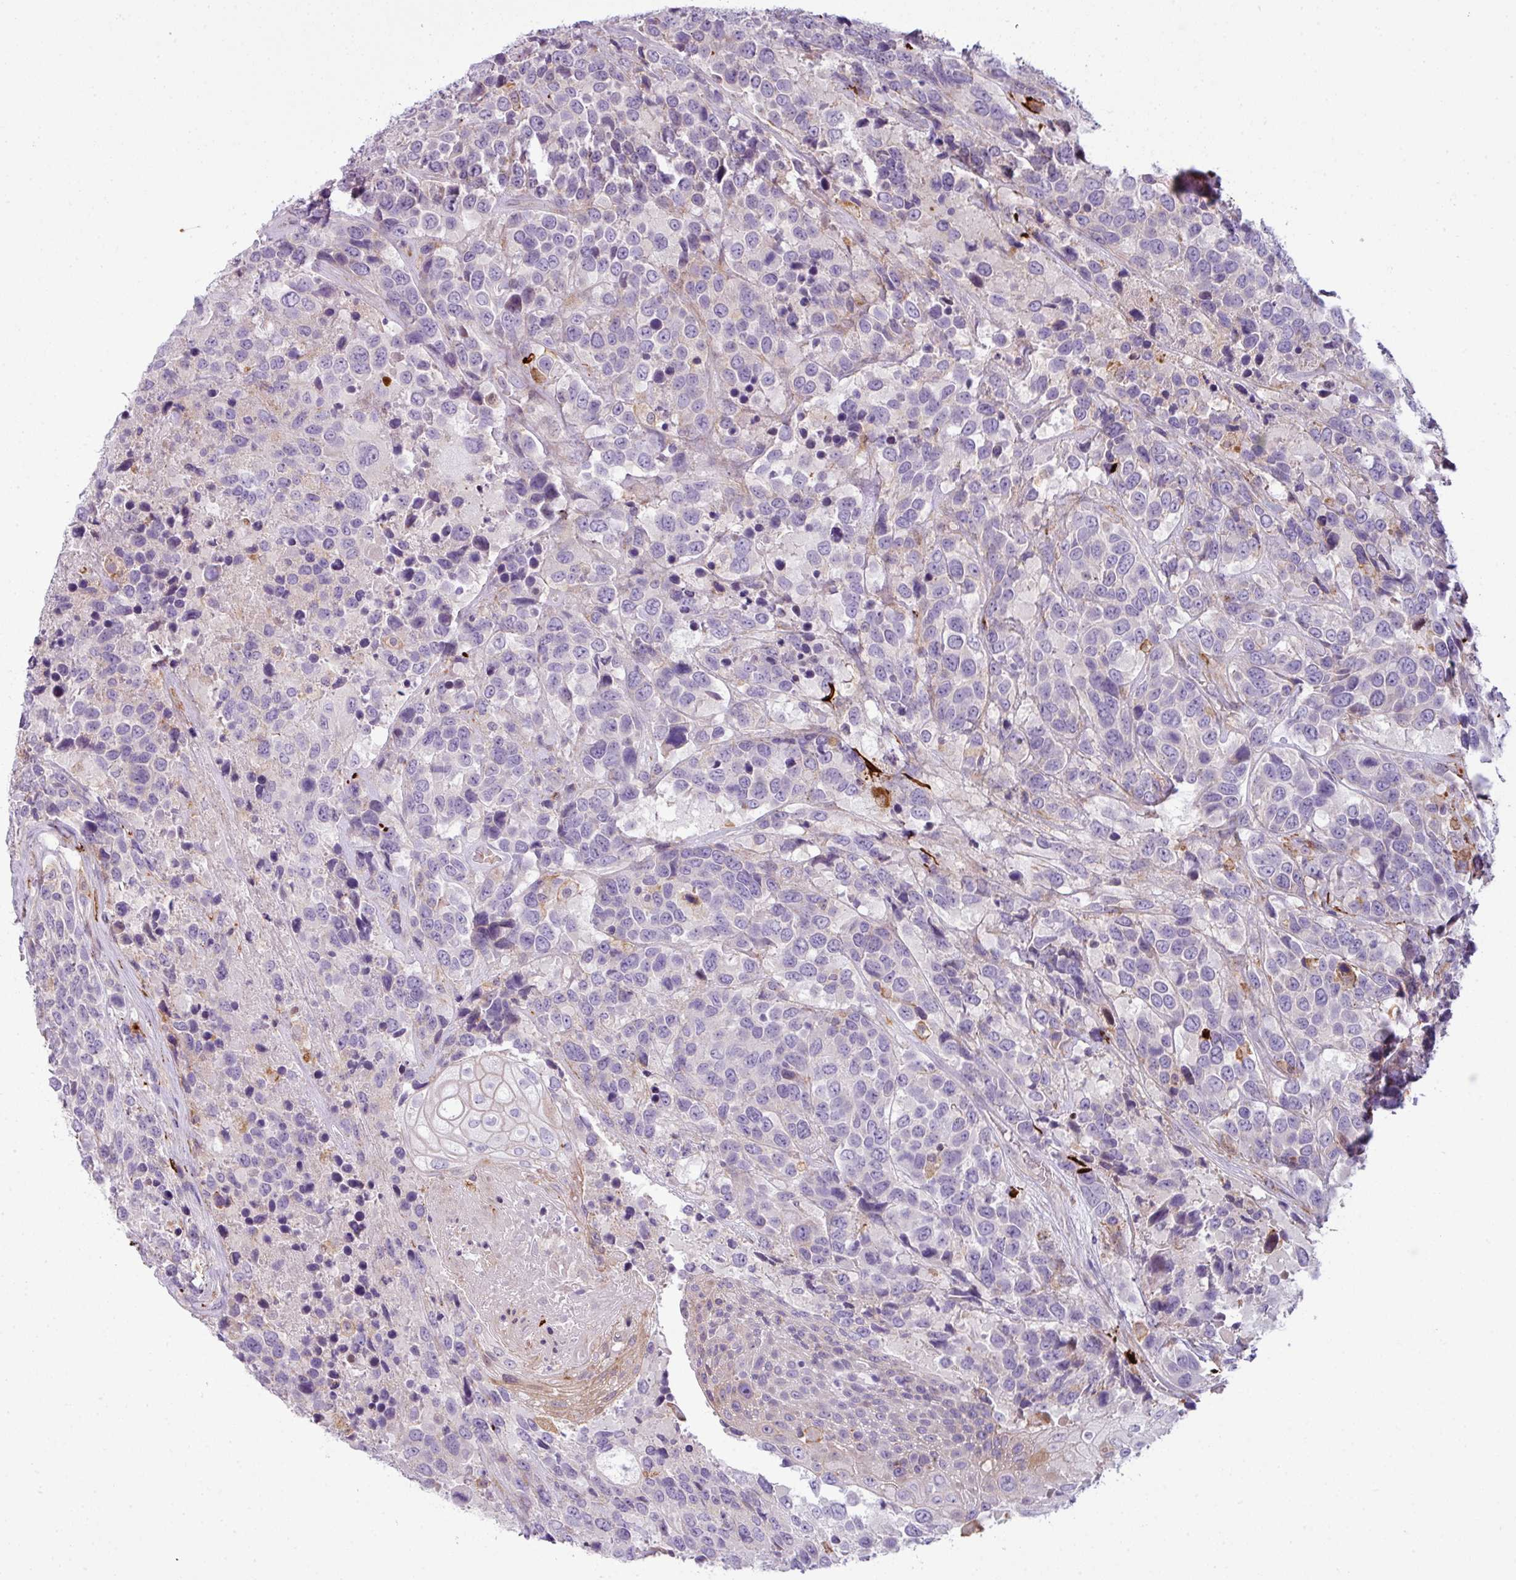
{"staining": {"intensity": "negative", "quantity": "none", "location": "none"}, "tissue": "urothelial cancer", "cell_type": "Tumor cells", "image_type": "cancer", "snomed": [{"axis": "morphology", "description": "Urothelial carcinoma, High grade"}, {"axis": "topography", "description": "Urinary bladder"}], "caption": "Tumor cells are negative for brown protein staining in urothelial cancer.", "gene": "COL8A1", "patient": {"sex": "female", "age": 70}}